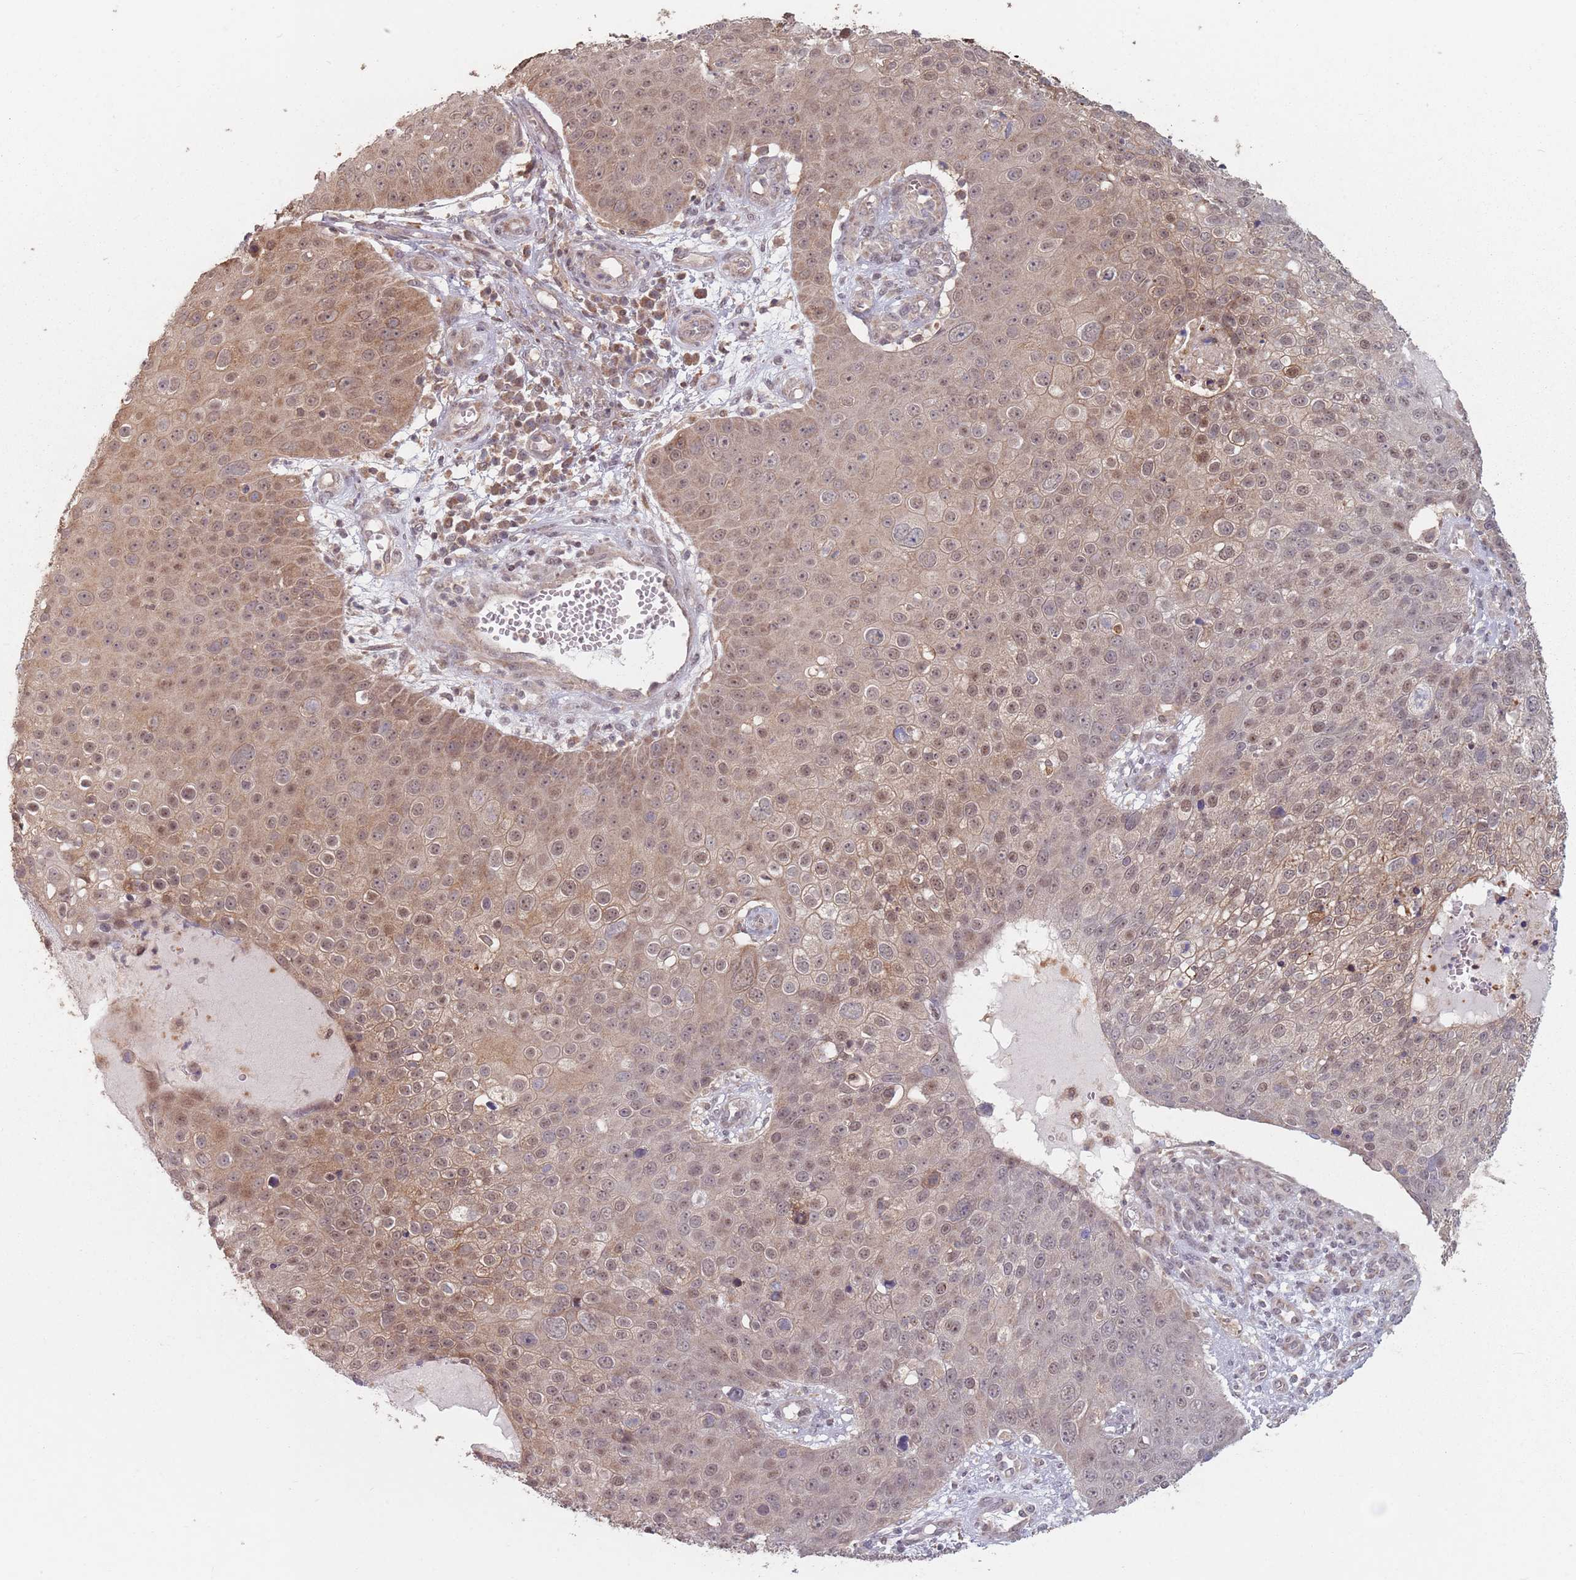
{"staining": {"intensity": "moderate", "quantity": "25%-75%", "location": "cytoplasmic/membranous,nuclear"}, "tissue": "skin cancer", "cell_type": "Tumor cells", "image_type": "cancer", "snomed": [{"axis": "morphology", "description": "Squamous cell carcinoma, NOS"}, {"axis": "topography", "description": "Skin"}], "caption": "Protein staining of skin cancer tissue exhibits moderate cytoplasmic/membranous and nuclear positivity in approximately 25%-75% of tumor cells. (IHC, brightfield microscopy, high magnification).", "gene": "VPS52", "patient": {"sex": "male", "age": 71}}